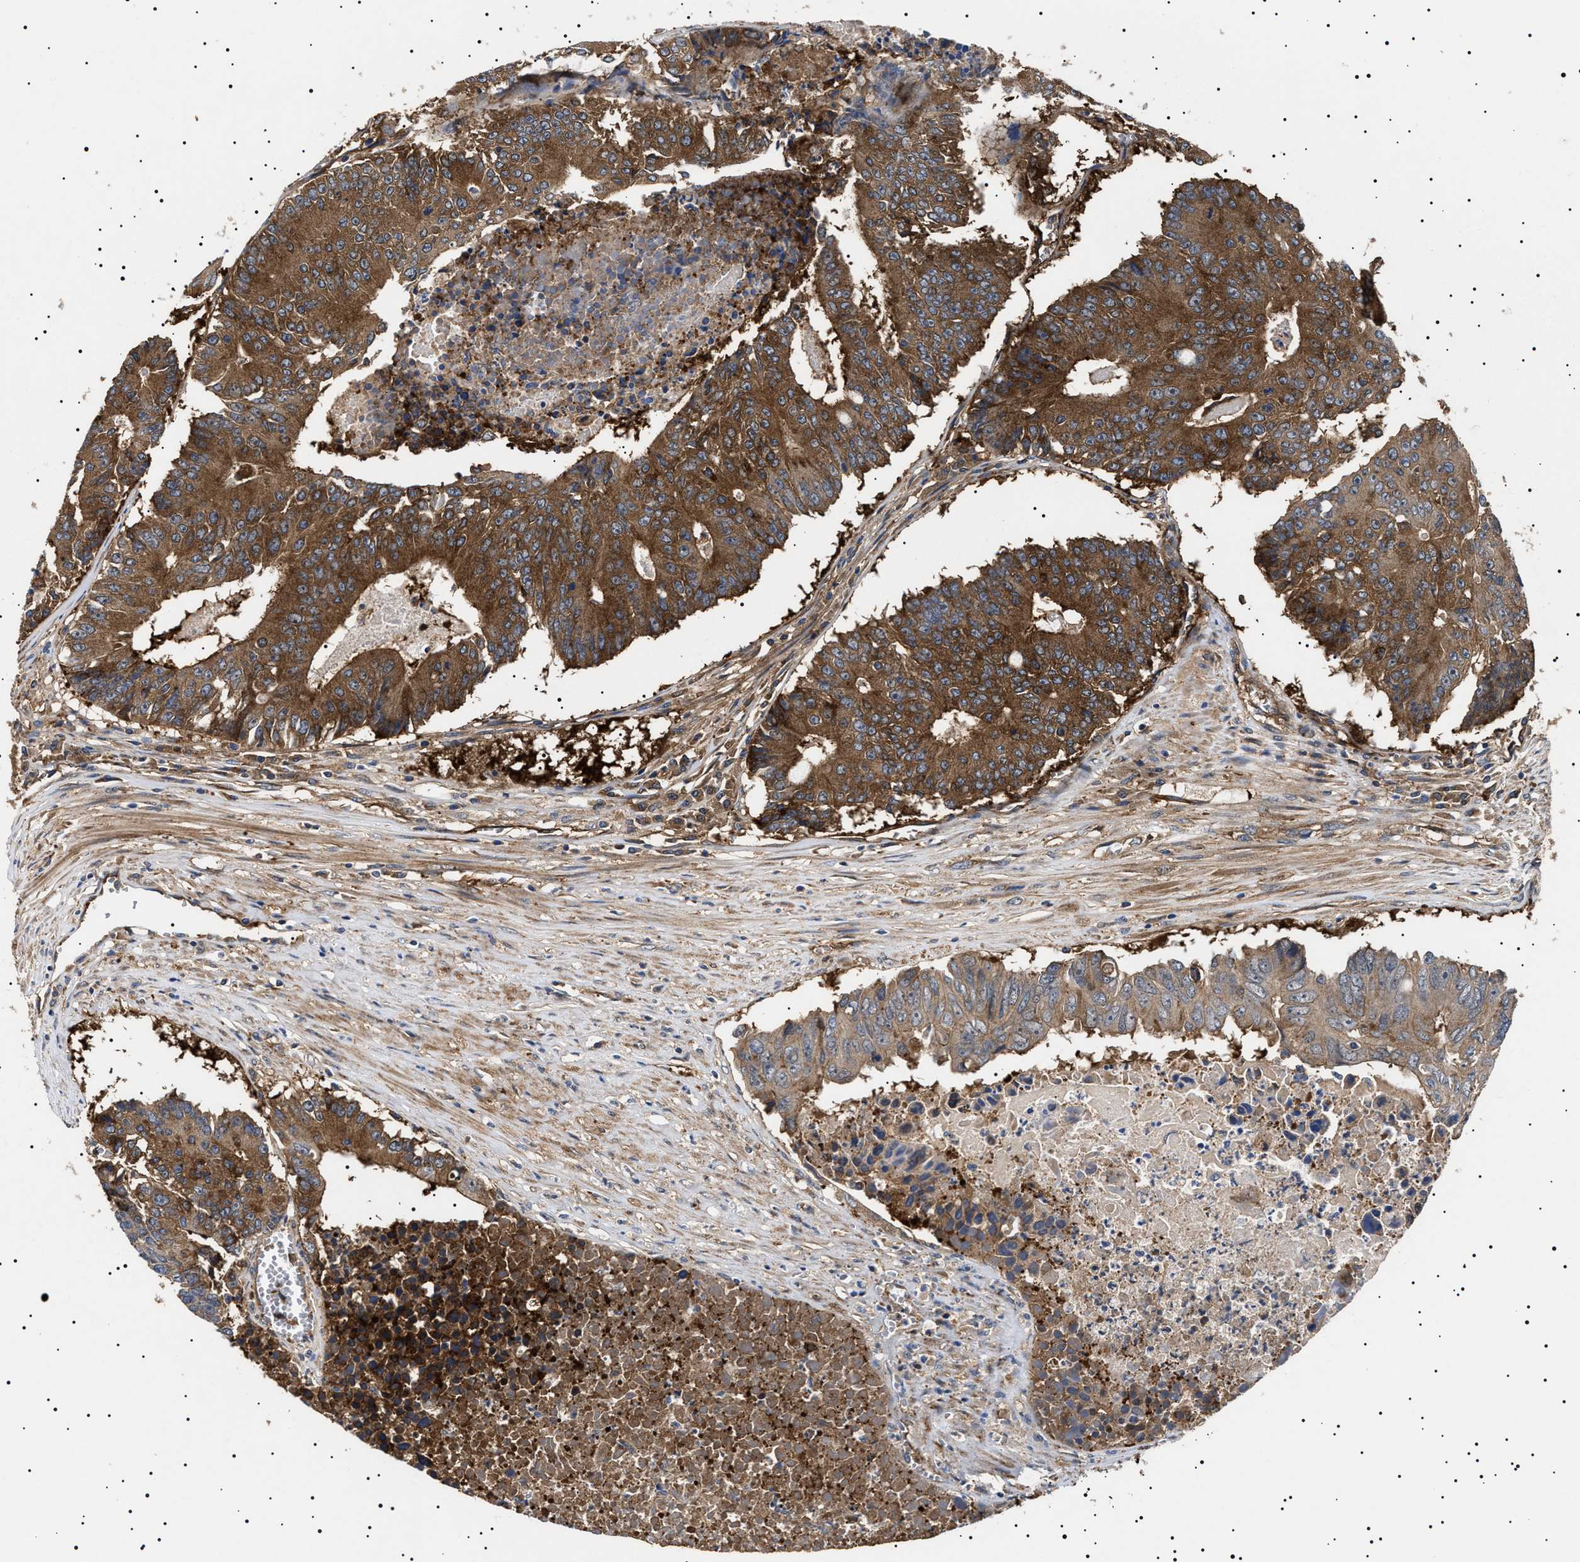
{"staining": {"intensity": "strong", "quantity": ">75%", "location": "cytoplasmic/membranous"}, "tissue": "colorectal cancer", "cell_type": "Tumor cells", "image_type": "cancer", "snomed": [{"axis": "morphology", "description": "Adenocarcinoma, NOS"}, {"axis": "topography", "description": "Colon"}], "caption": "The micrograph shows staining of colorectal cancer (adenocarcinoma), revealing strong cytoplasmic/membranous protein expression (brown color) within tumor cells. (brown staining indicates protein expression, while blue staining denotes nuclei).", "gene": "TPP2", "patient": {"sex": "male", "age": 87}}